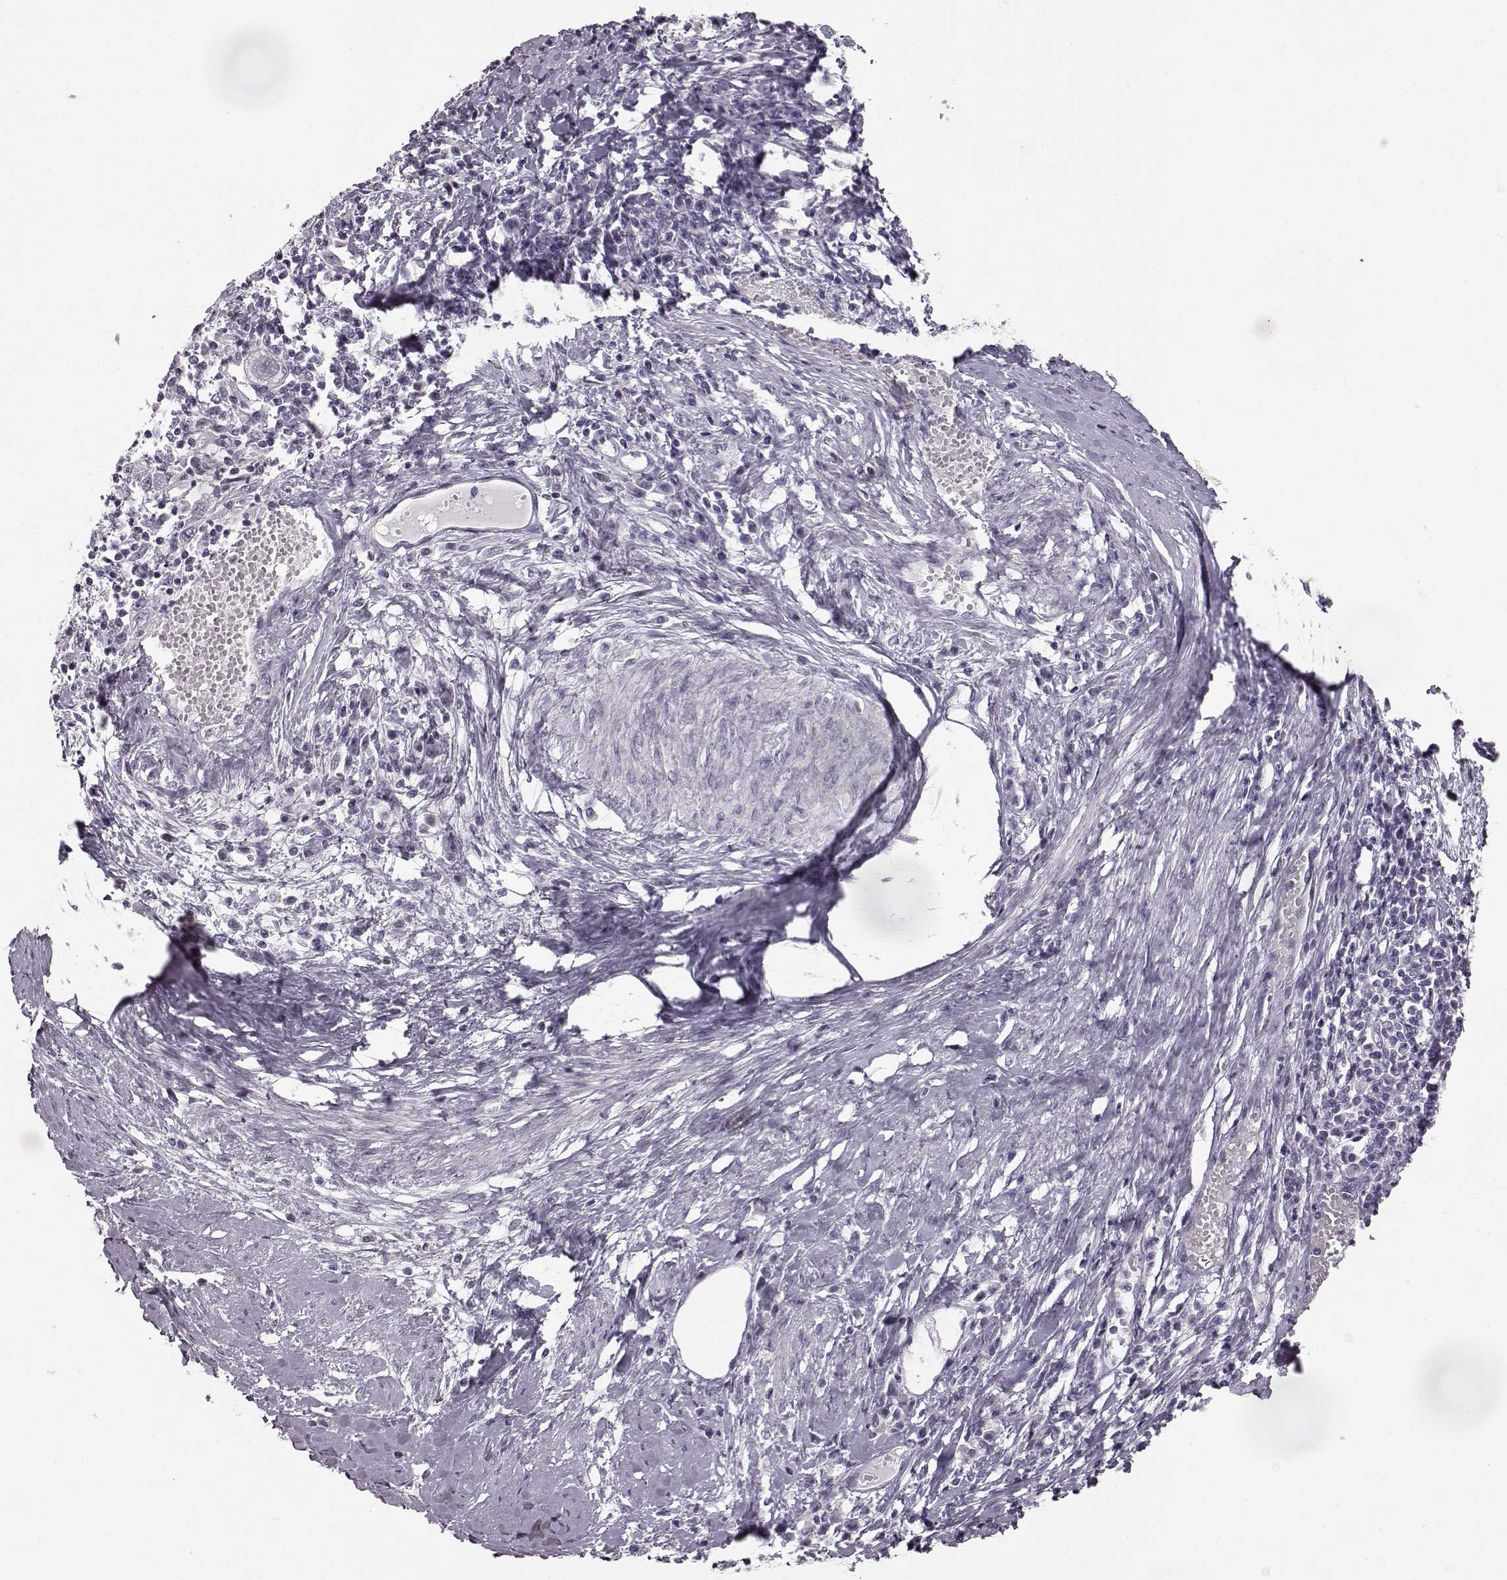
{"staining": {"intensity": "negative", "quantity": "none", "location": "none"}, "tissue": "cervical cancer", "cell_type": "Tumor cells", "image_type": "cancer", "snomed": [{"axis": "morphology", "description": "Squamous cell carcinoma, NOS"}, {"axis": "topography", "description": "Cervix"}], "caption": "Immunohistochemical staining of human cervical squamous cell carcinoma shows no significant staining in tumor cells. Brightfield microscopy of immunohistochemistry stained with DAB (brown) and hematoxylin (blue), captured at high magnification.", "gene": "SEMG2", "patient": {"sex": "female", "age": 46}}